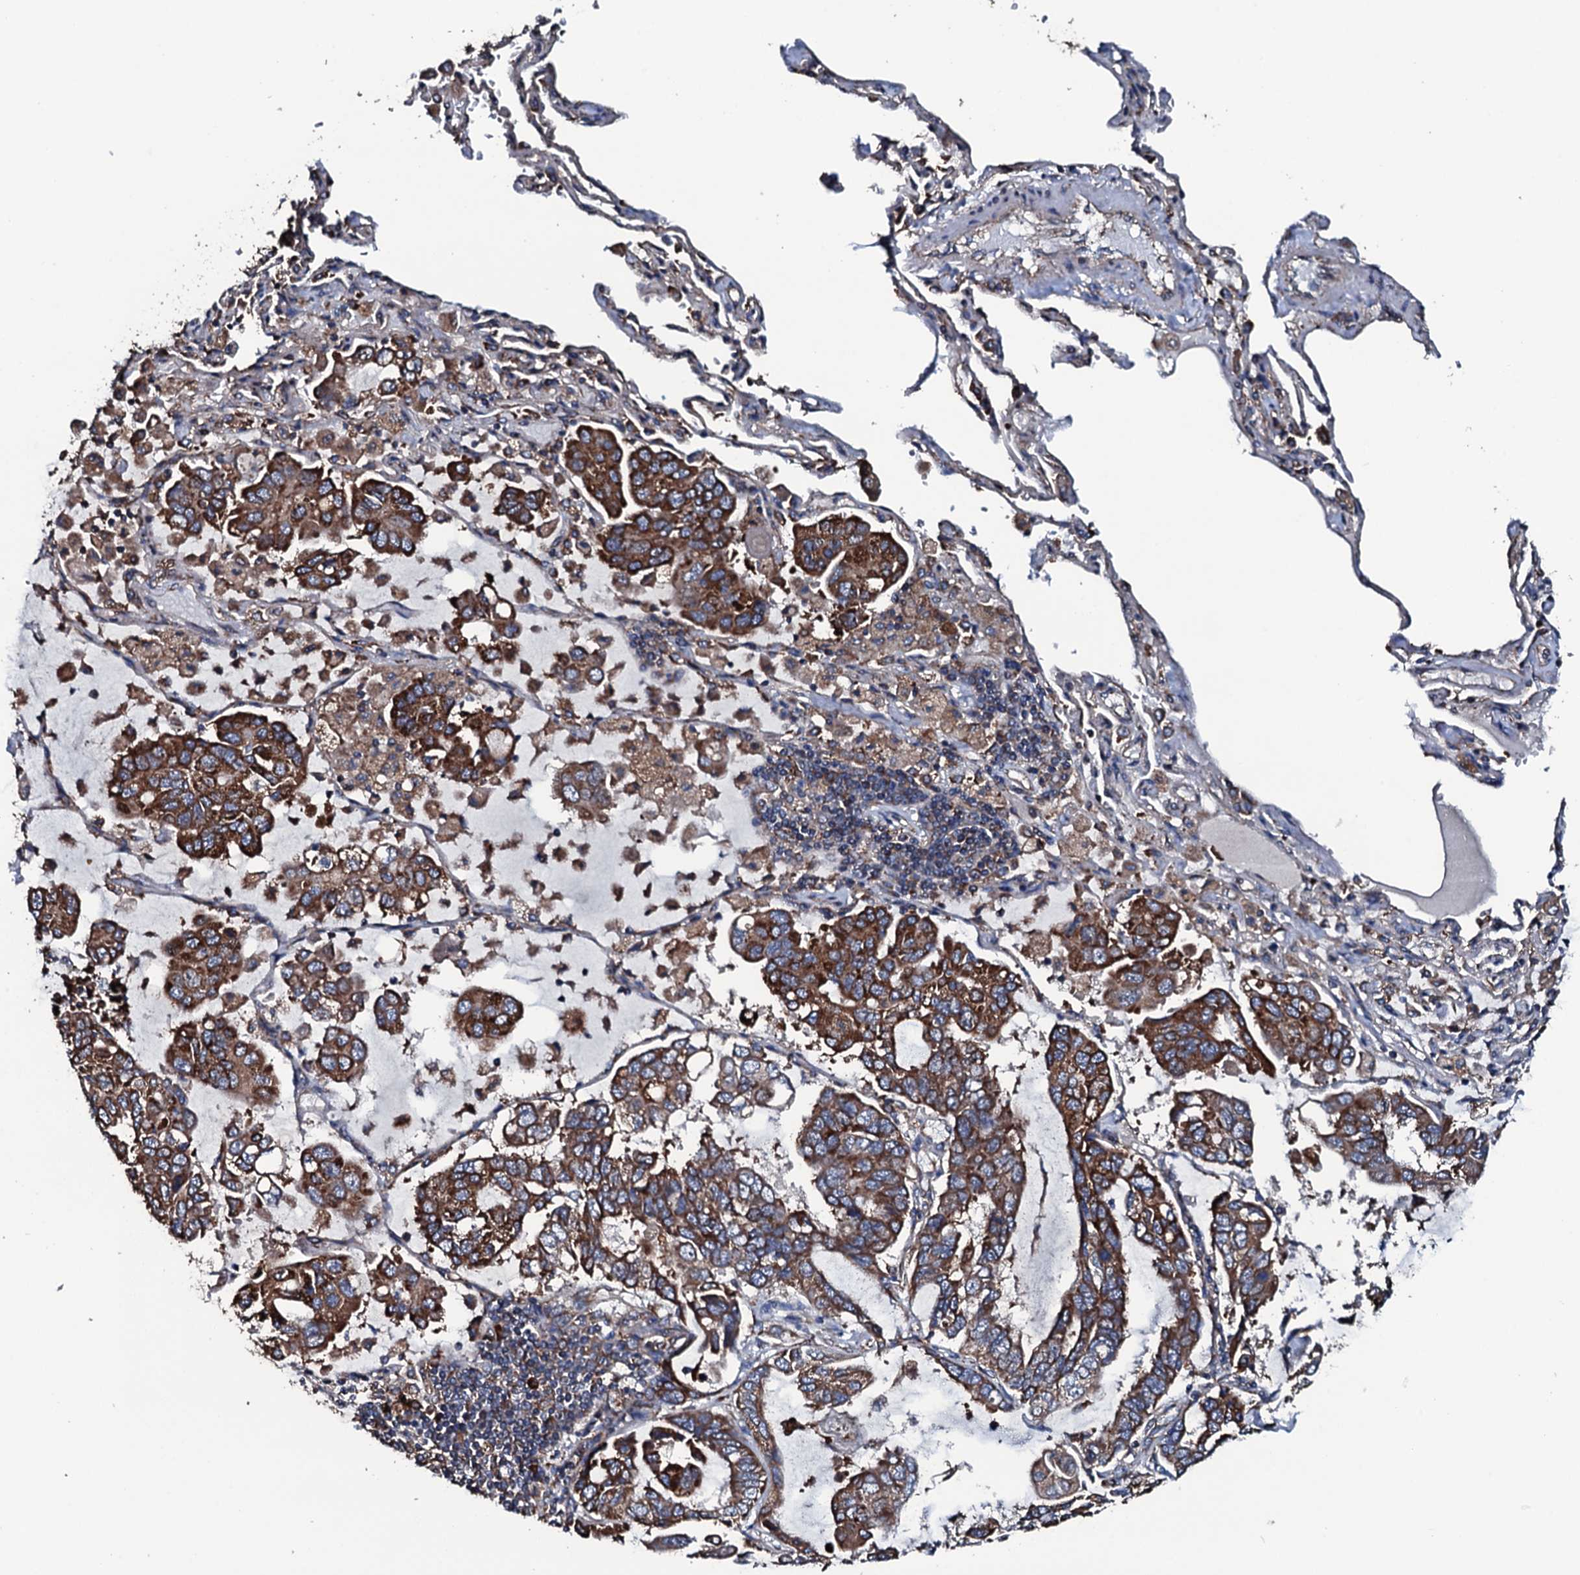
{"staining": {"intensity": "strong", "quantity": ">75%", "location": "cytoplasmic/membranous"}, "tissue": "lung cancer", "cell_type": "Tumor cells", "image_type": "cancer", "snomed": [{"axis": "morphology", "description": "Adenocarcinoma, NOS"}, {"axis": "topography", "description": "Lung"}], "caption": "Protein expression analysis of adenocarcinoma (lung) demonstrates strong cytoplasmic/membranous positivity in approximately >75% of tumor cells.", "gene": "RAB12", "patient": {"sex": "male", "age": 64}}